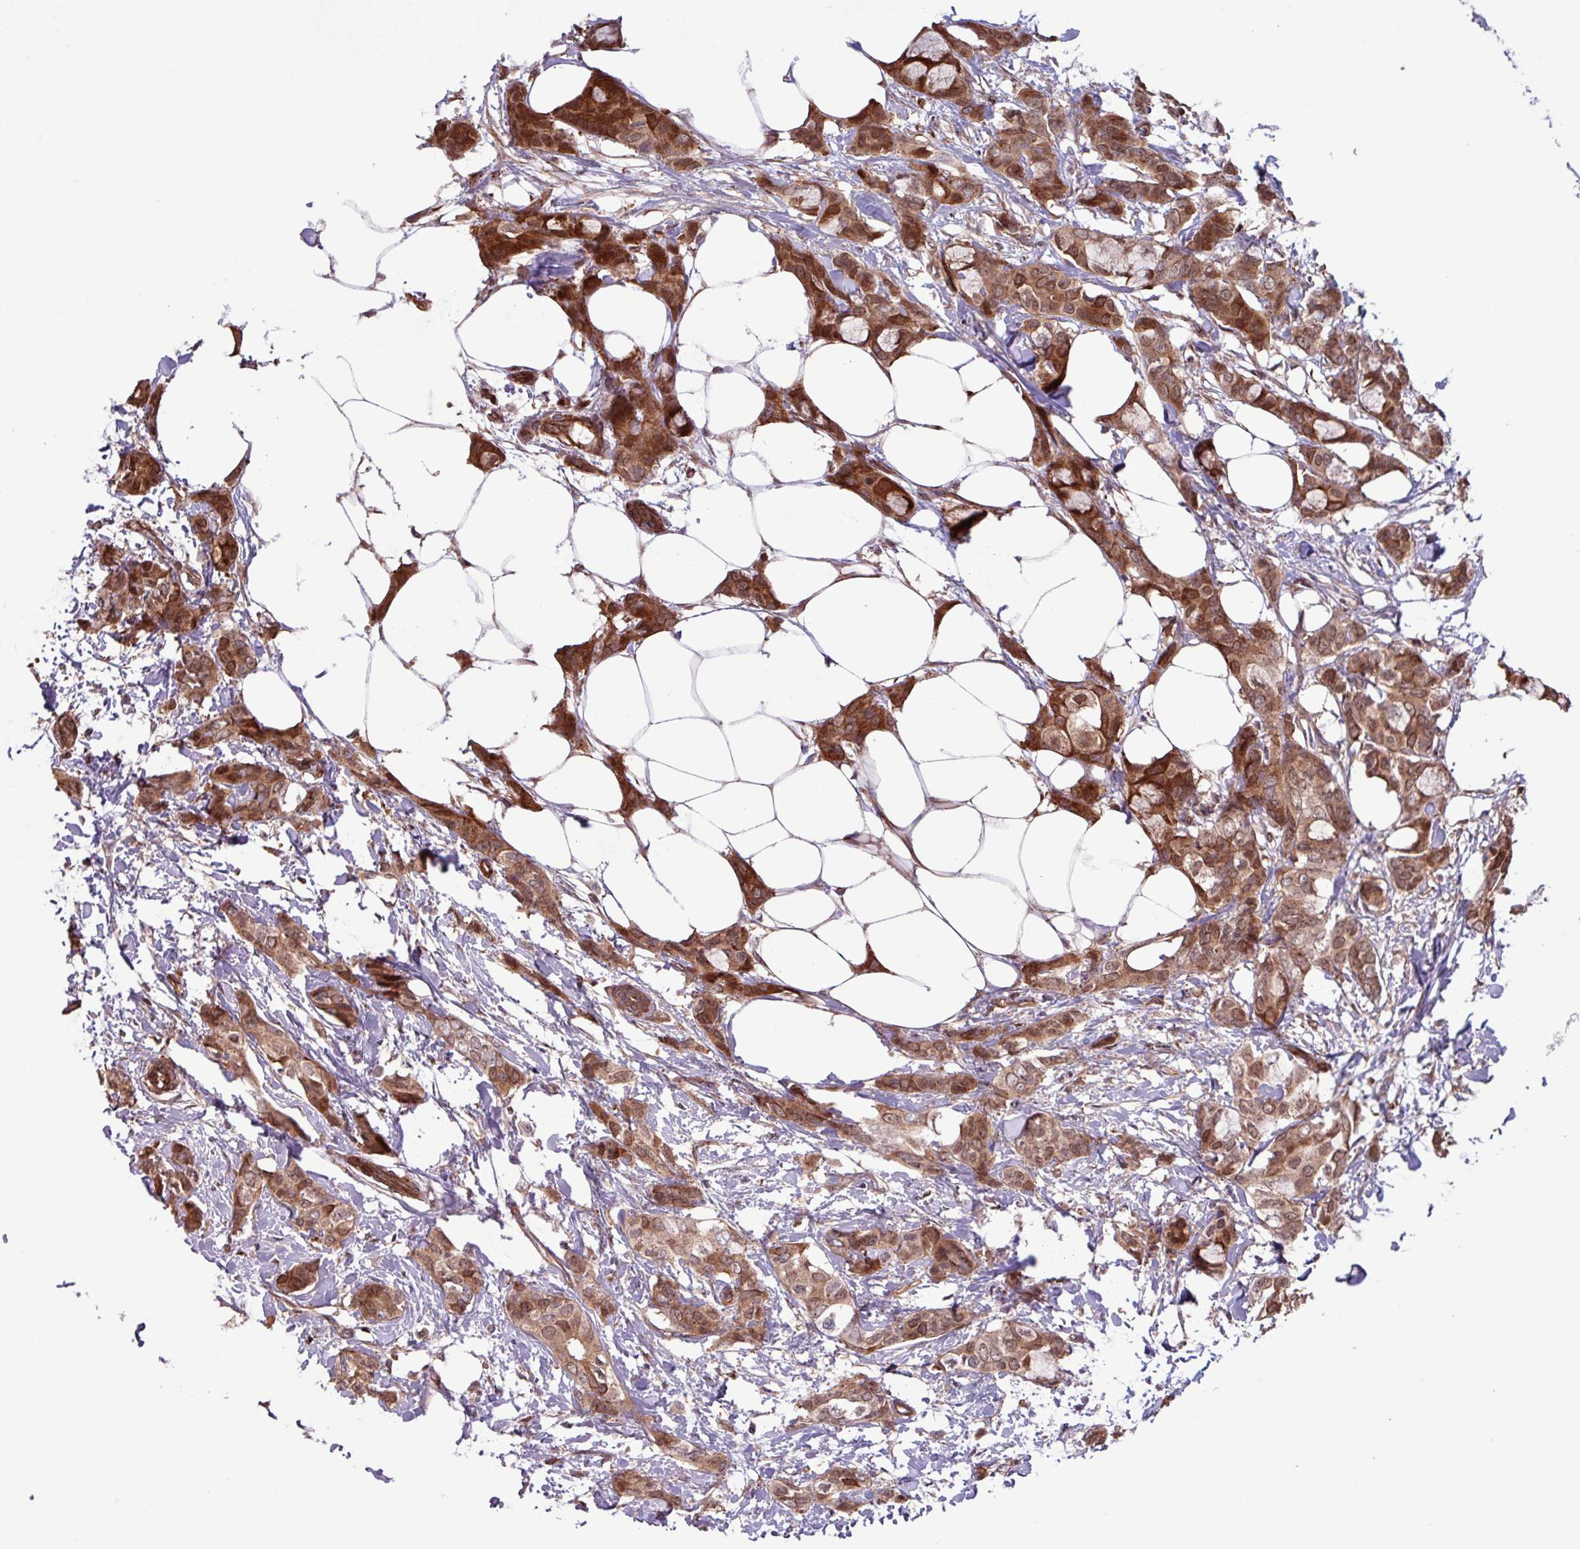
{"staining": {"intensity": "strong", "quantity": "25%-75%", "location": "cytoplasmic/membranous"}, "tissue": "breast cancer", "cell_type": "Tumor cells", "image_type": "cancer", "snomed": [{"axis": "morphology", "description": "Duct carcinoma"}, {"axis": "topography", "description": "Breast"}], "caption": "Tumor cells demonstrate high levels of strong cytoplasmic/membranous staining in approximately 25%-75% of cells in breast invasive ductal carcinoma.", "gene": "PDPR", "patient": {"sex": "female", "age": 73}}